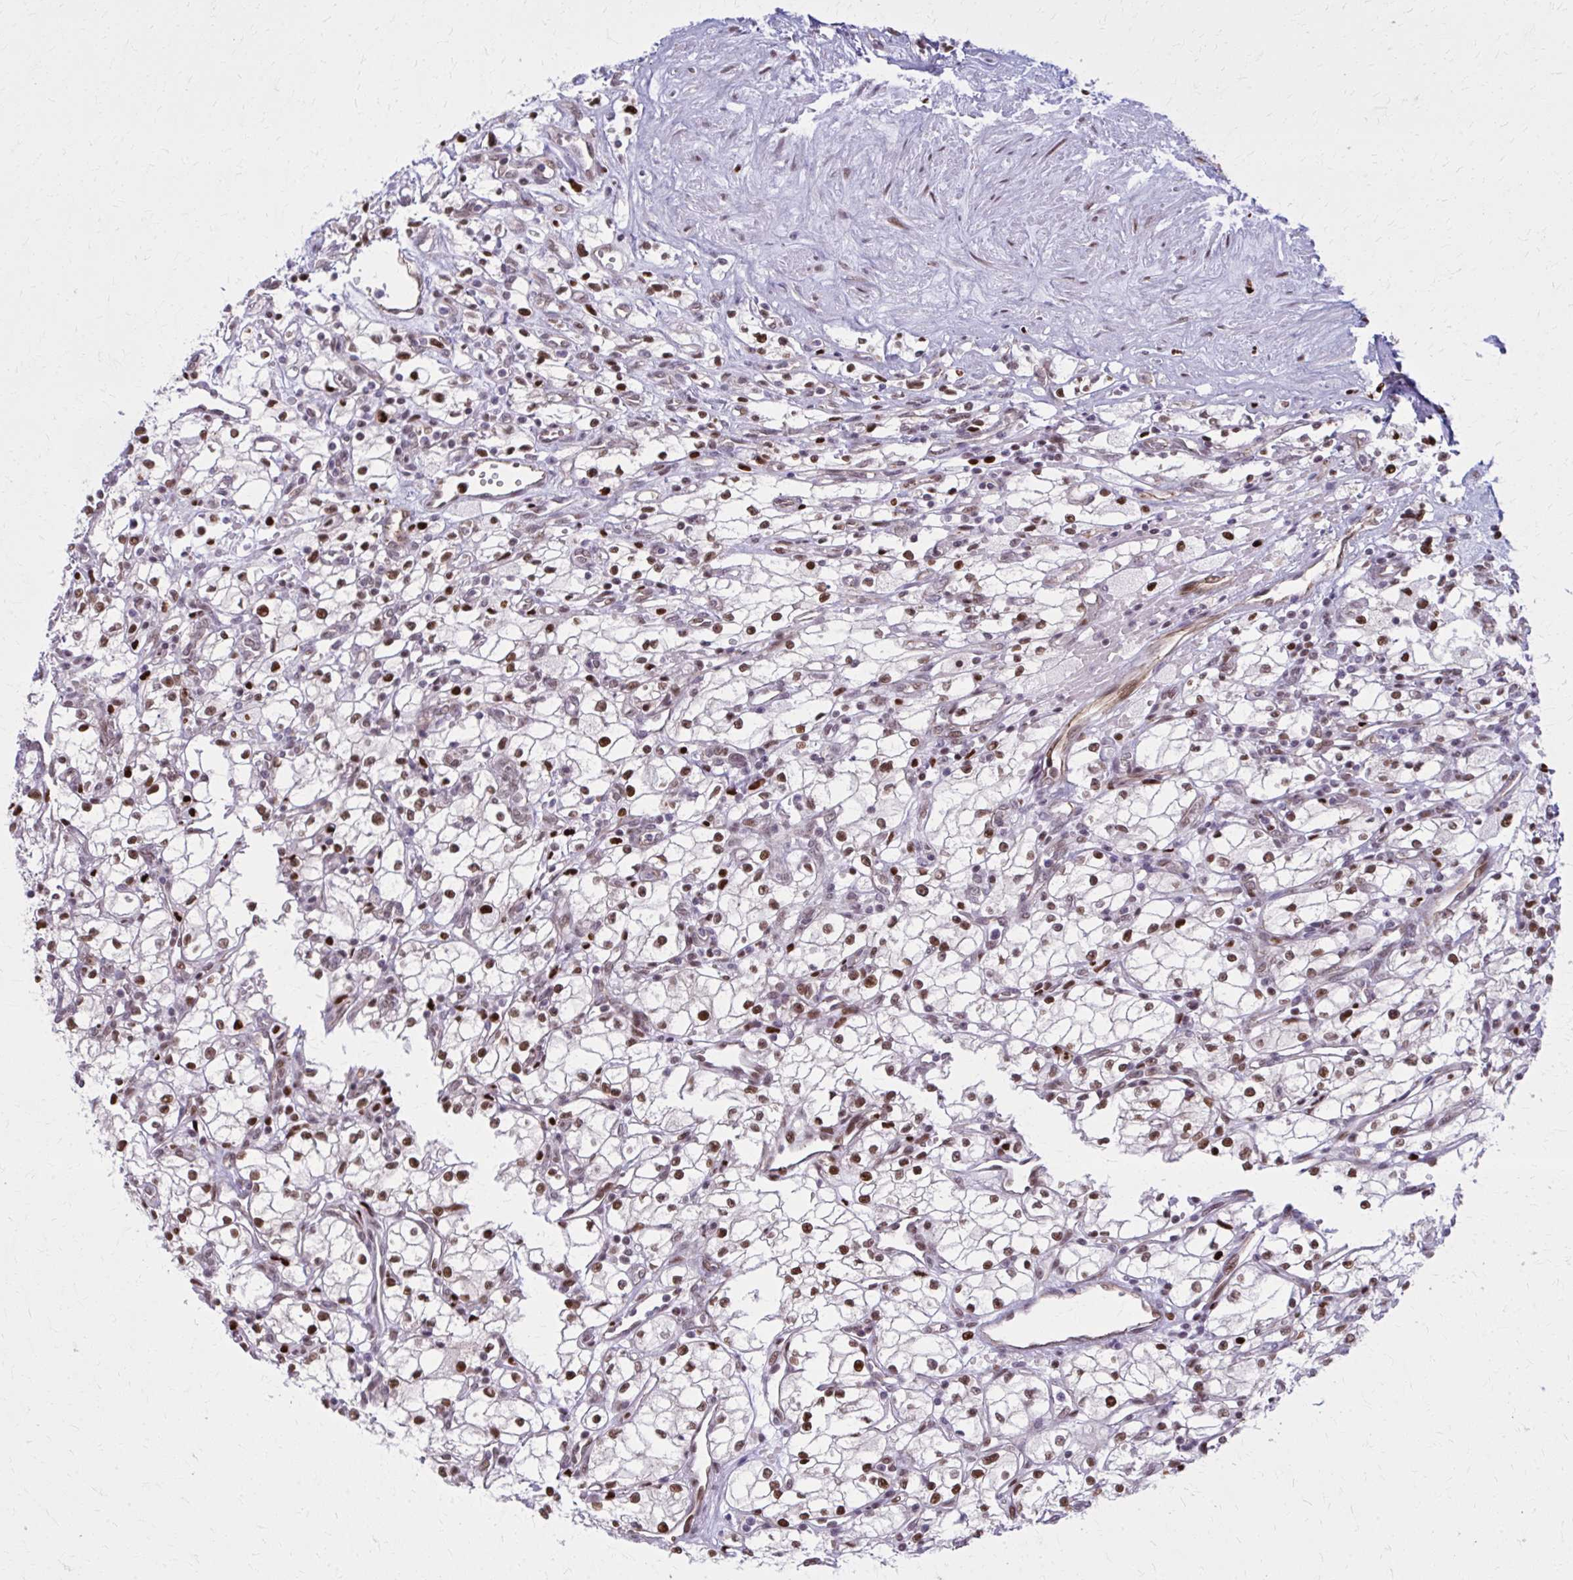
{"staining": {"intensity": "moderate", "quantity": ">75%", "location": "nuclear"}, "tissue": "renal cancer", "cell_type": "Tumor cells", "image_type": "cancer", "snomed": [{"axis": "morphology", "description": "Adenocarcinoma, NOS"}, {"axis": "topography", "description": "Kidney"}], "caption": "Immunohistochemistry (IHC) of human adenocarcinoma (renal) exhibits medium levels of moderate nuclear staining in about >75% of tumor cells.", "gene": "ZNF559", "patient": {"sex": "male", "age": 59}}